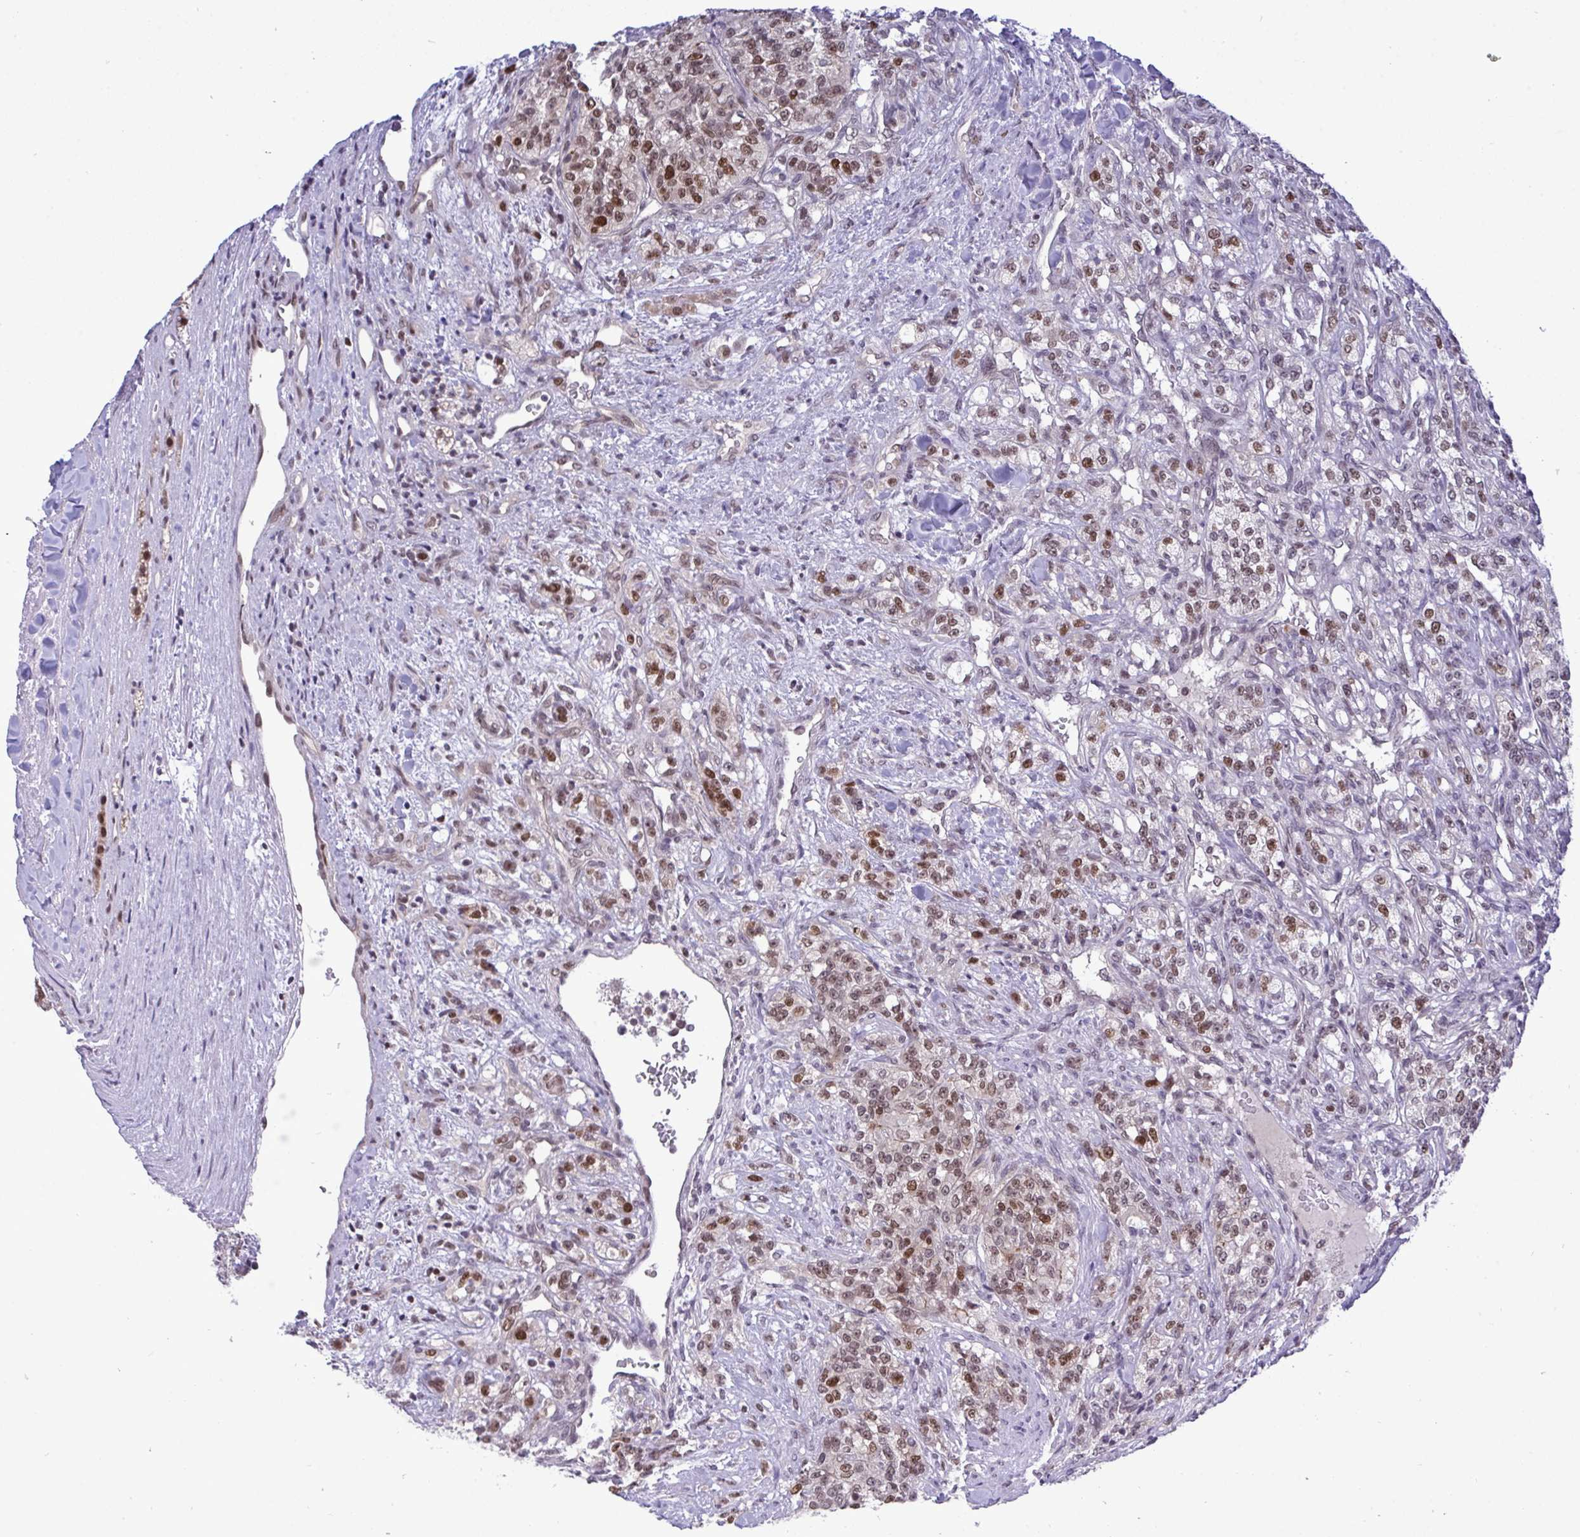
{"staining": {"intensity": "moderate", "quantity": "25%-75%", "location": "nuclear"}, "tissue": "renal cancer", "cell_type": "Tumor cells", "image_type": "cancer", "snomed": [{"axis": "morphology", "description": "Adenocarcinoma, NOS"}, {"axis": "topography", "description": "Kidney"}], "caption": "Immunohistochemistry of human adenocarcinoma (renal) exhibits medium levels of moderate nuclear positivity in about 25%-75% of tumor cells.", "gene": "RFC4", "patient": {"sex": "female", "age": 63}}